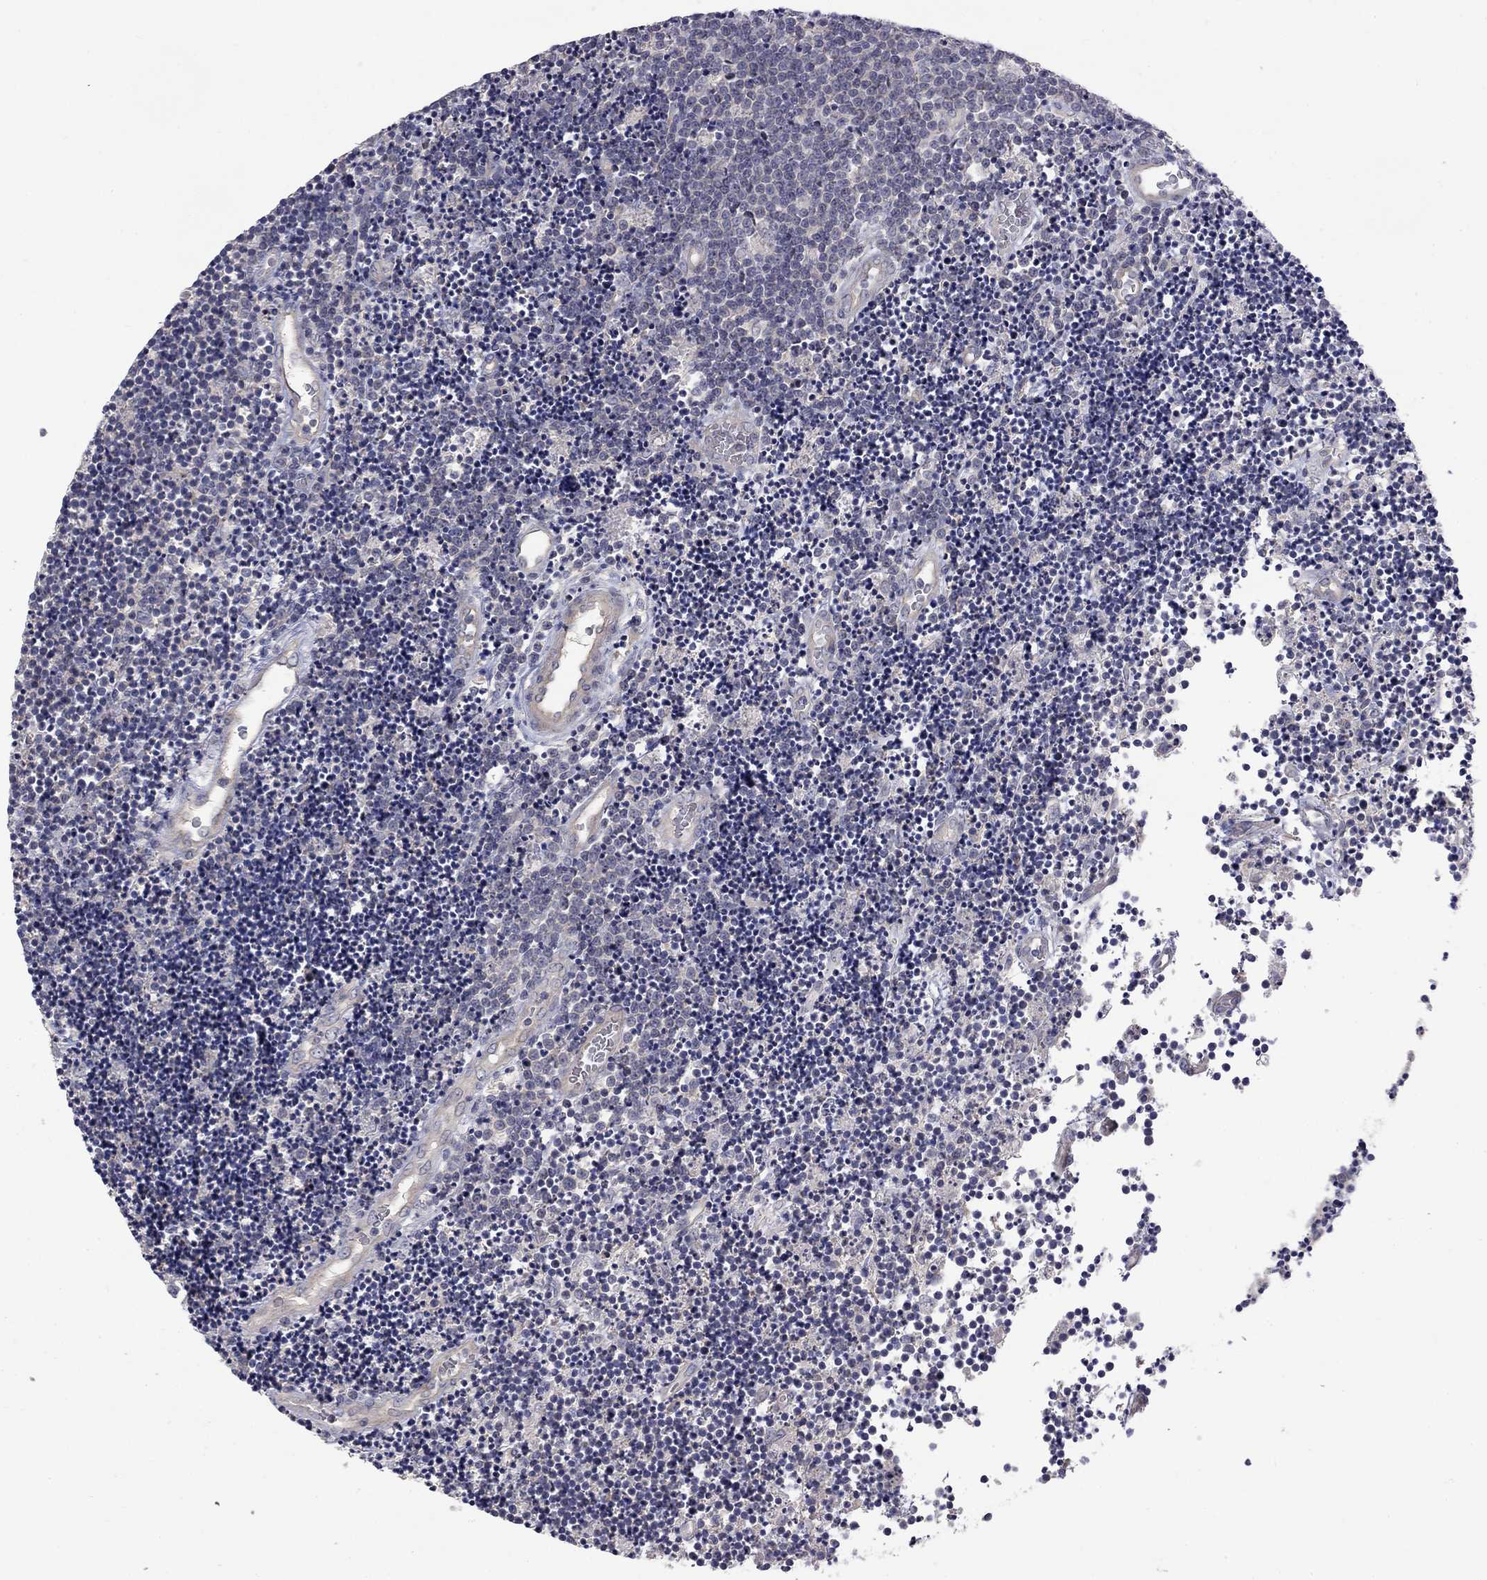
{"staining": {"intensity": "negative", "quantity": "none", "location": "none"}, "tissue": "lymphoma", "cell_type": "Tumor cells", "image_type": "cancer", "snomed": [{"axis": "morphology", "description": "Malignant lymphoma, non-Hodgkin's type, Low grade"}, {"axis": "topography", "description": "Brain"}], "caption": "This is a histopathology image of immunohistochemistry staining of malignant lymphoma, non-Hodgkin's type (low-grade), which shows no expression in tumor cells.", "gene": "SLC39A14", "patient": {"sex": "female", "age": 66}}